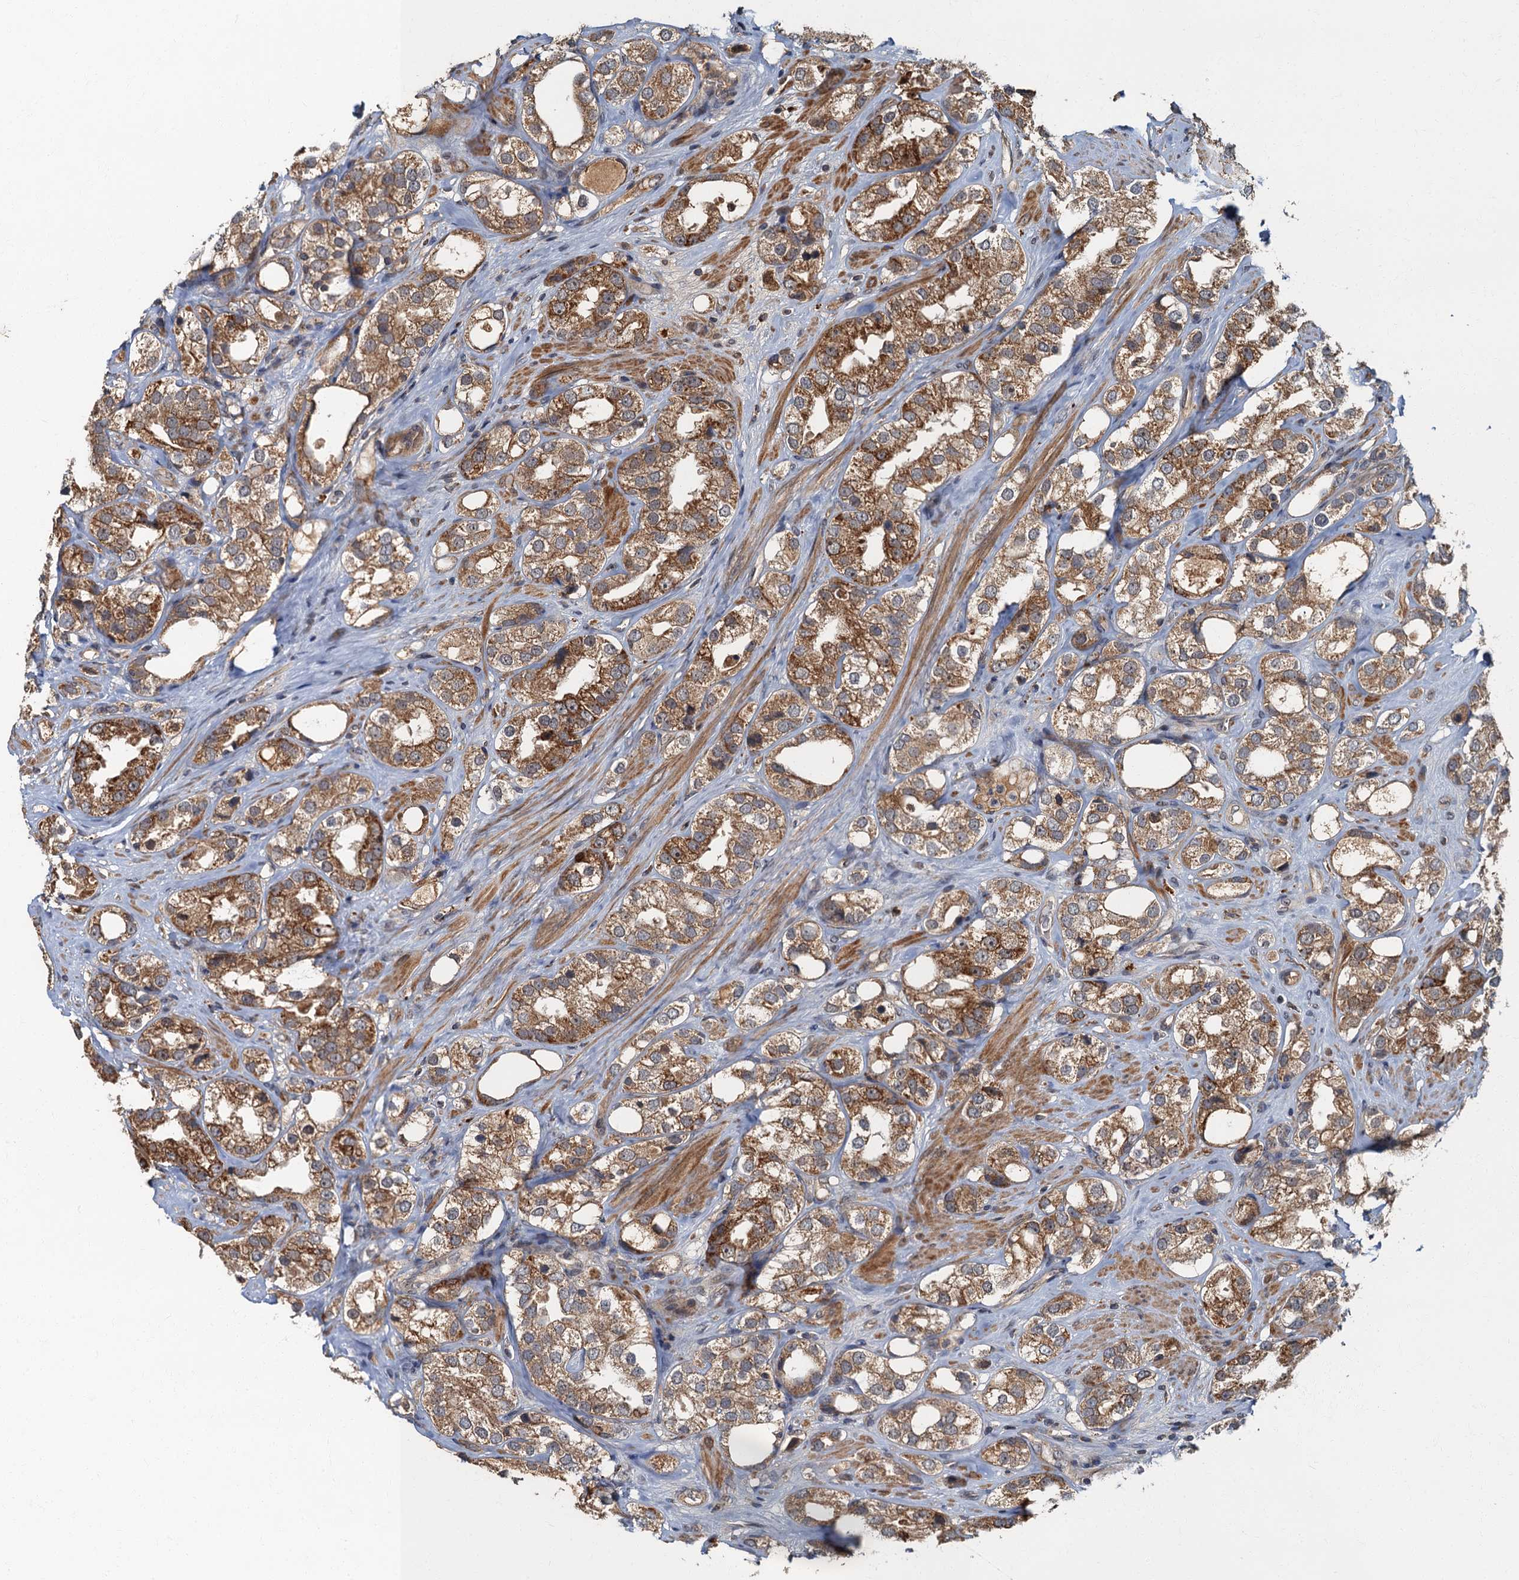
{"staining": {"intensity": "moderate", "quantity": ">75%", "location": "cytoplasmic/membranous"}, "tissue": "prostate cancer", "cell_type": "Tumor cells", "image_type": "cancer", "snomed": [{"axis": "morphology", "description": "Adenocarcinoma, NOS"}, {"axis": "topography", "description": "Prostate"}], "caption": "Immunohistochemical staining of adenocarcinoma (prostate) displays moderate cytoplasmic/membranous protein expression in about >75% of tumor cells.", "gene": "WDCP", "patient": {"sex": "male", "age": 79}}